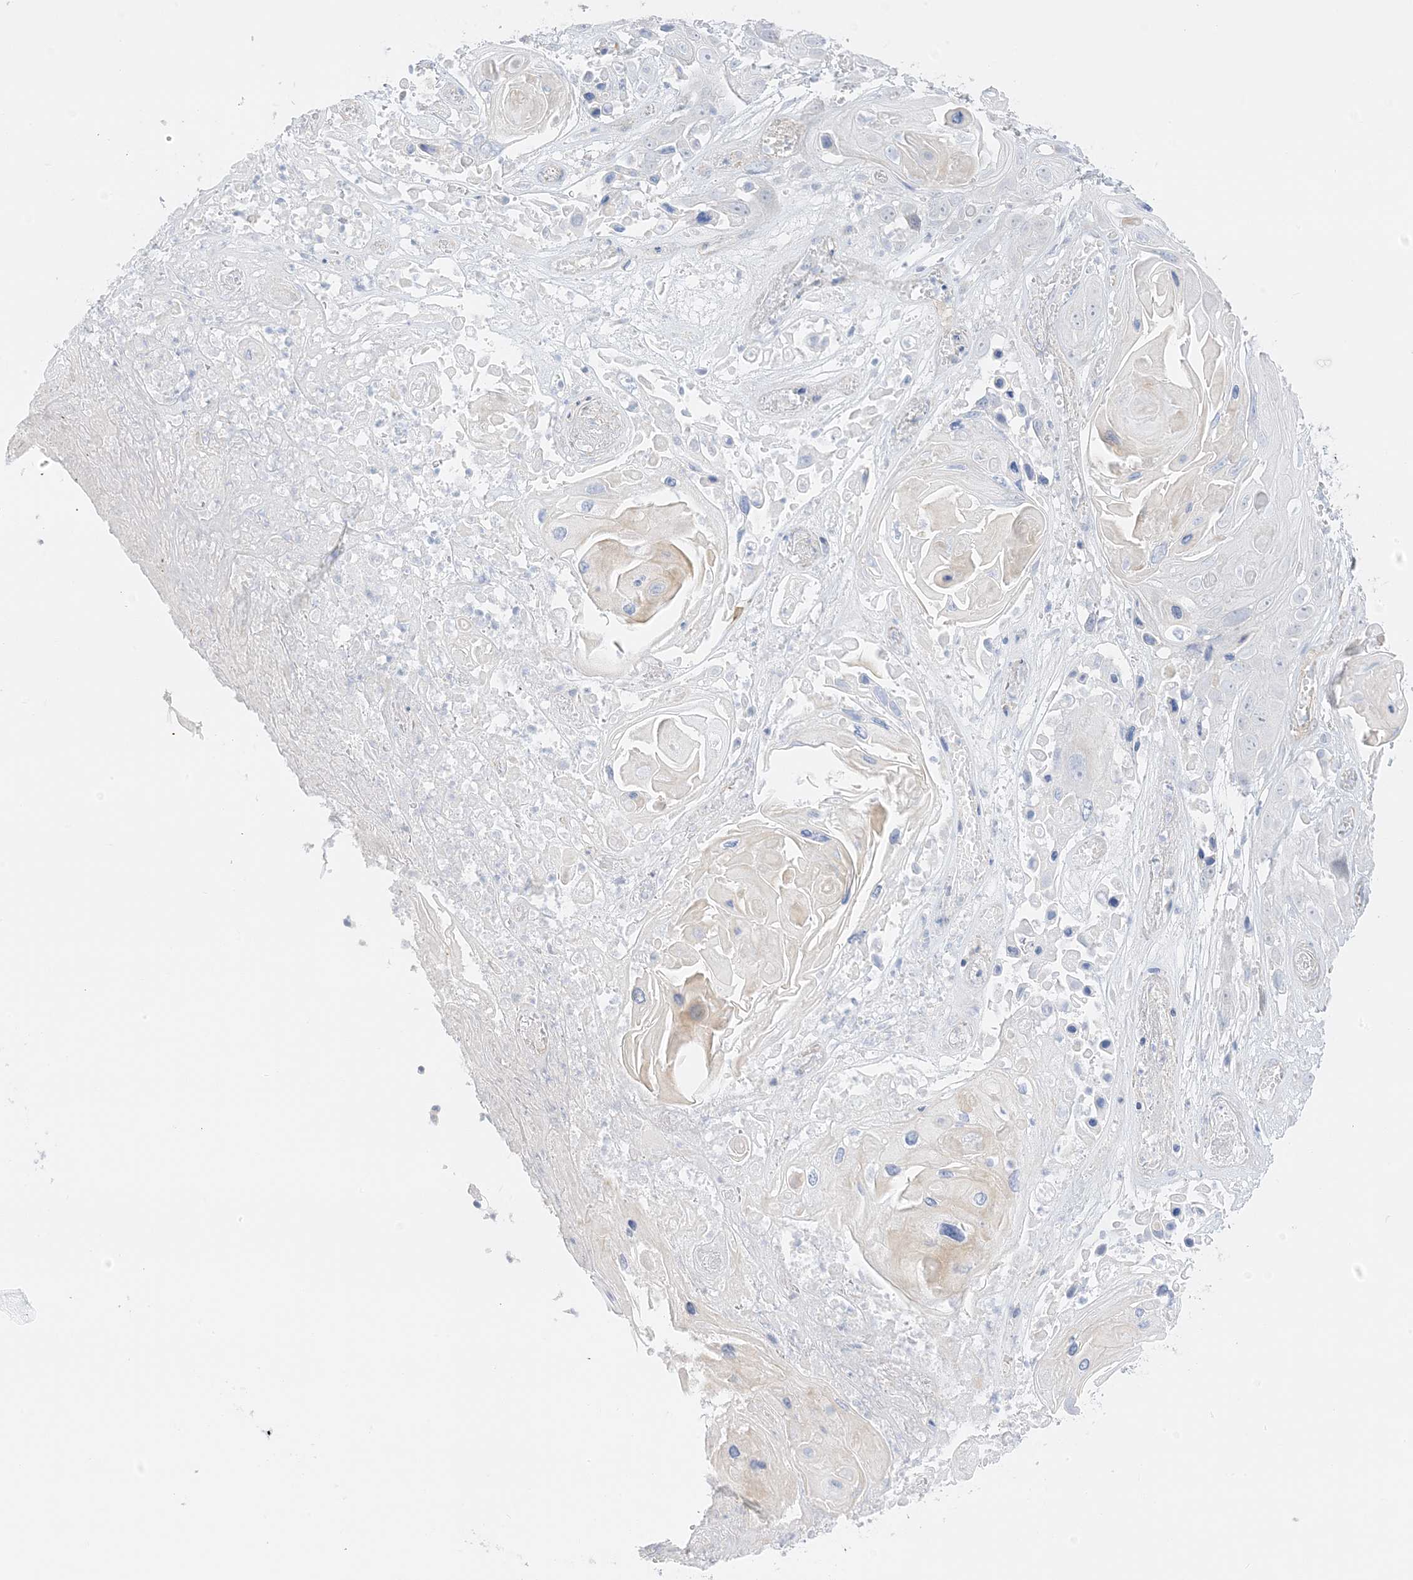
{"staining": {"intensity": "negative", "quantity": "none", "location": "none"}, "tissue": "skin cancer", "cell_type": "Tumor cells", "image_type": "cancer", "snomed": [{"axis": "morphology", "description": "Squamous cell carcinoma, NOS"}, {"axis": "topography", "description": "Skin"}], "caption": "Micrograph shows no protein staining in tumor cells of skin squamous cell carcinoma tissue. The staining was performed using DAB (3,3'-diaminobenzidine) to visualize the protein expression in brown, while the nuclei were stained in blue with hematoxylin (Magnification: 20x).", "gene": "SLC22A13", "patient": {"sex": "male", "age": 55}}